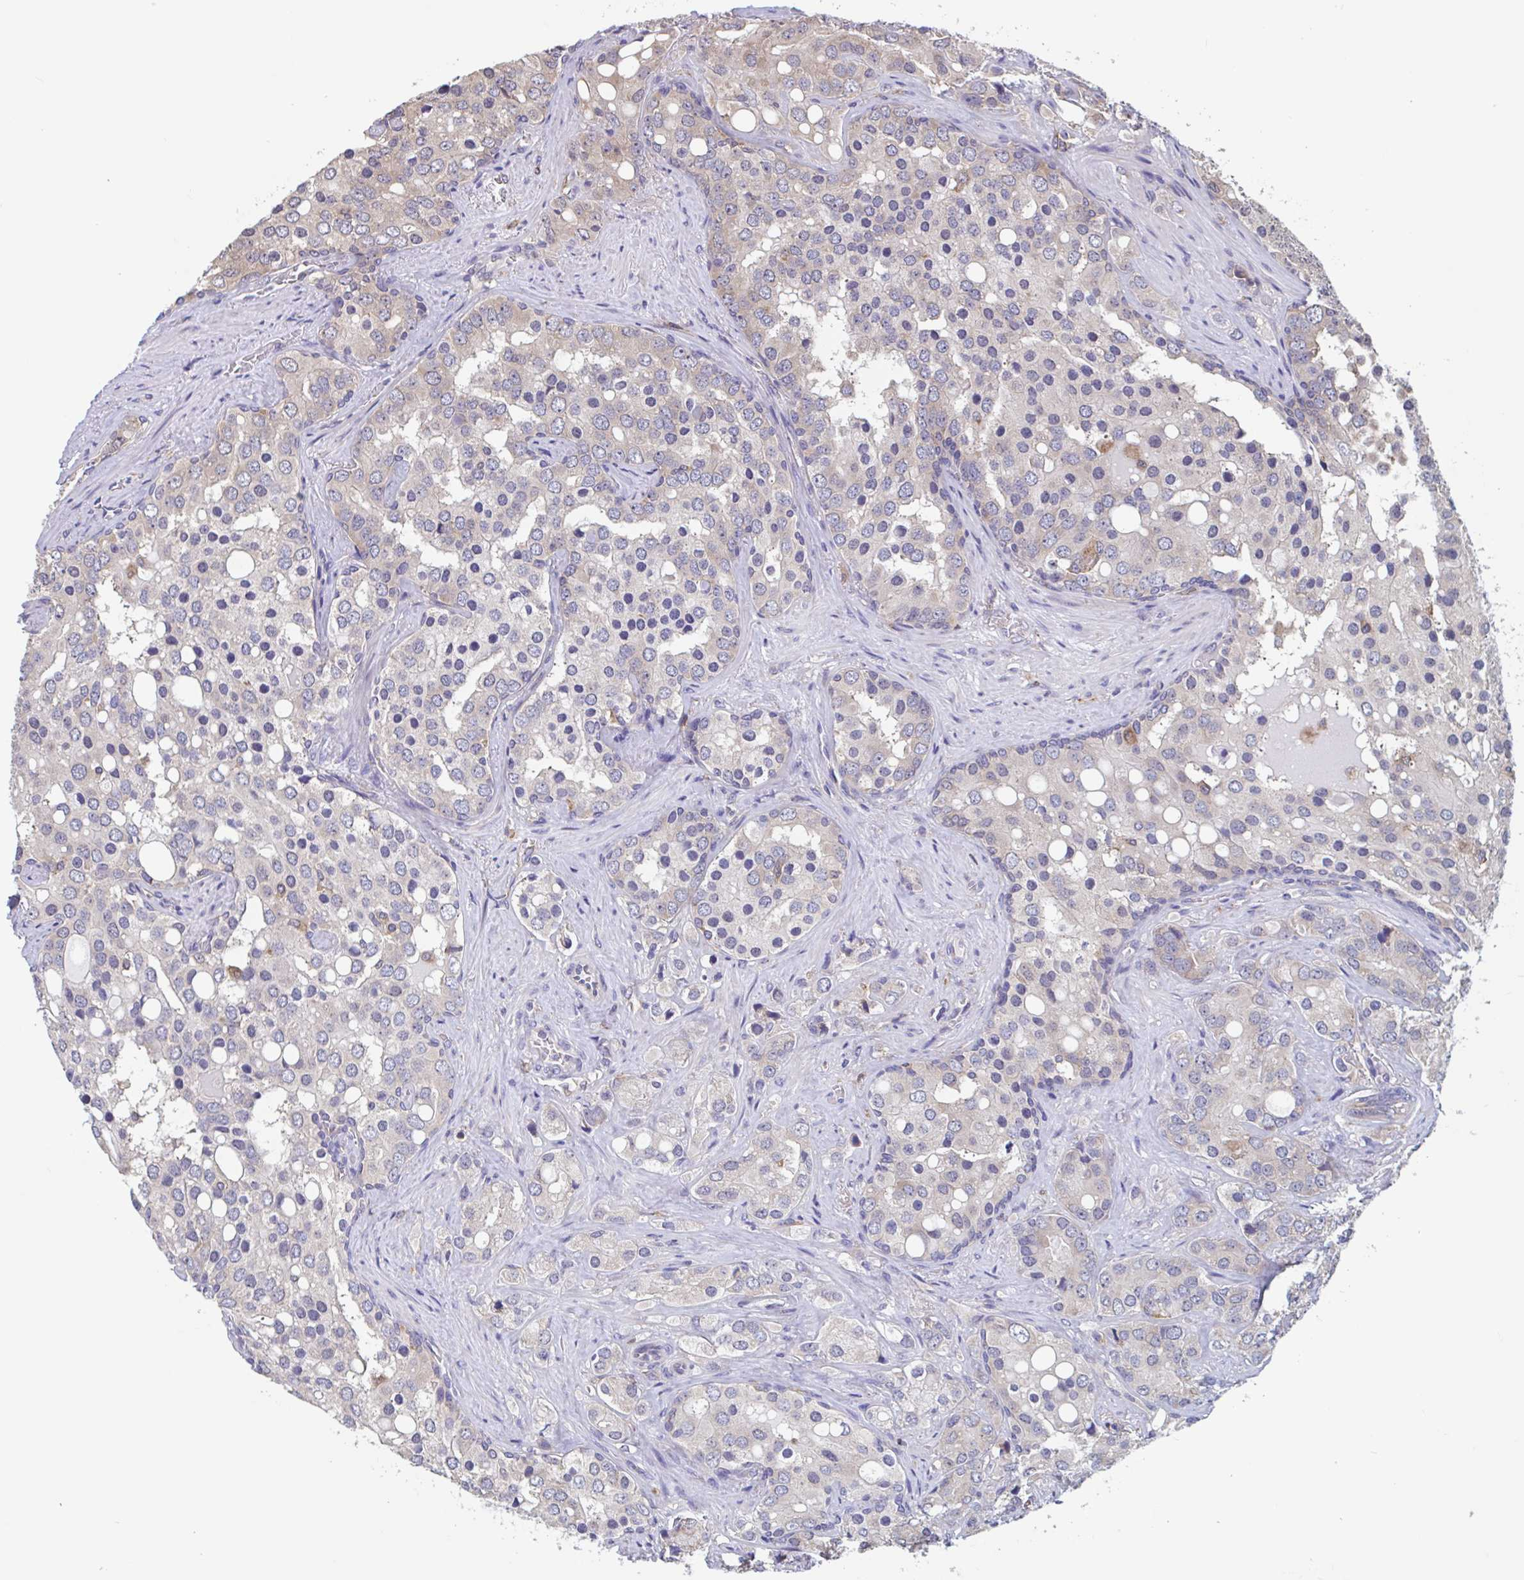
{"staining": {"intensity": "negative", "quantity": "none", "location": "none"}, "tissue": "prostate cancer", "cell_type": "Tumor cells", "image_type": "cancer", "snomed": [{"axis": "morphology", "description": "Adenocarcinoma, High grade"}, {"axis": "topography", "description": "Prostate"}], "caption": "This is an immunohistochemistry (IHC) micrograph of adenocarcinoma (high-grade) (prostate). There is no expression in tumor cells.", "gene": "SNX8", "patient": {"sex": "male", "age": 67}}